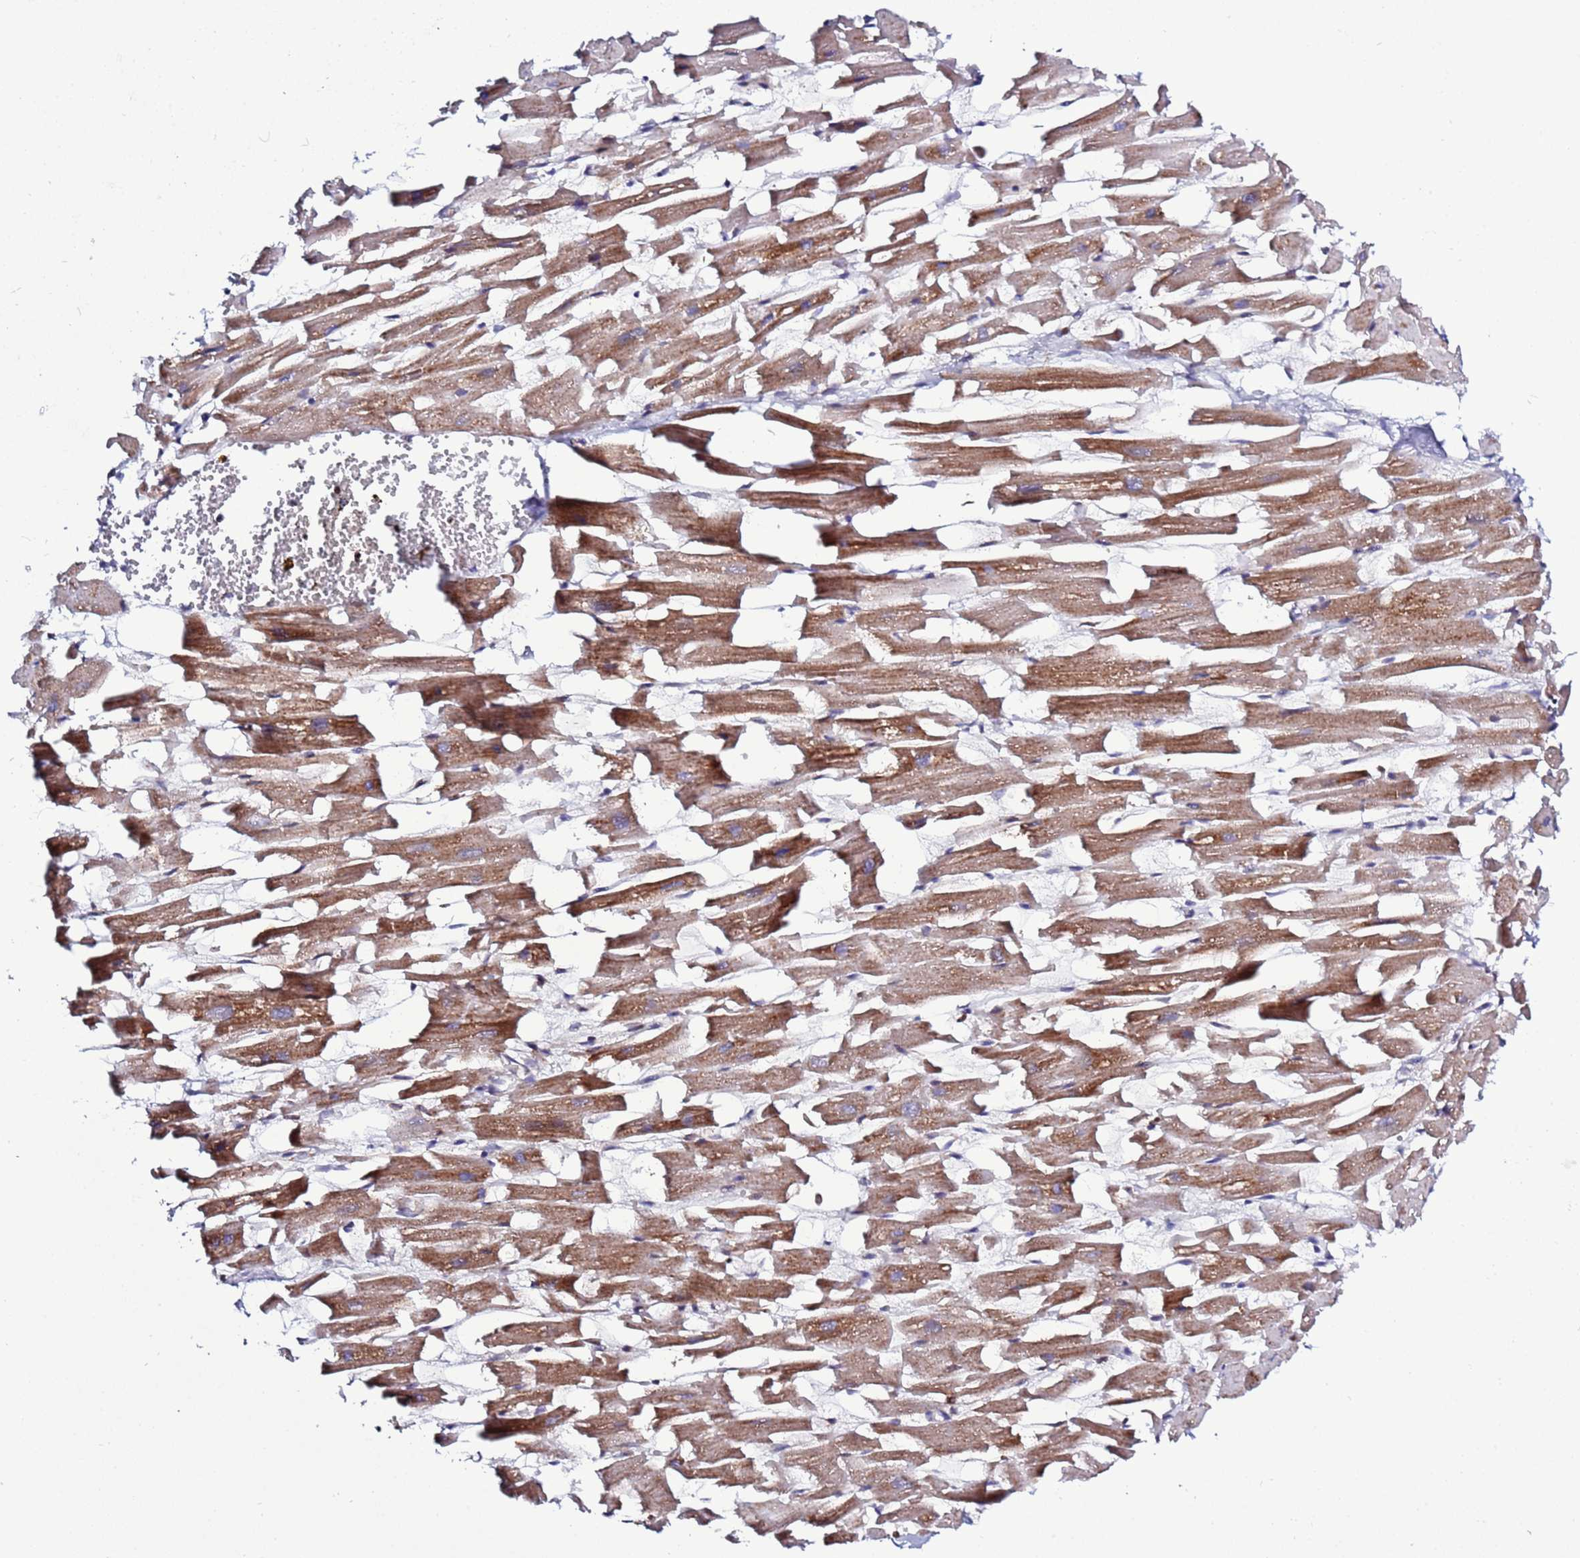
{"staining": {"intensity": "moderate", "quantity": ">75%", "location": "cytoplasmic/membranous,nuclear"}, "tissue": "heart muscle", "cell_type": "Cardiomyocytes", "image_type": "normal", "snomed": [{"axis": "morphology", "description": "Normal tissue, NOS"}, {"axis": "topography", "description": "Heart"}], "caption": "The immunohistochemical stain labels moderate cytoplasmic/membranous,nuclear expression in cardiomyocytes of benign heart muscle.", "gene": "TOR1AIP1", "patient": {"sex": "female", "age": 64}}